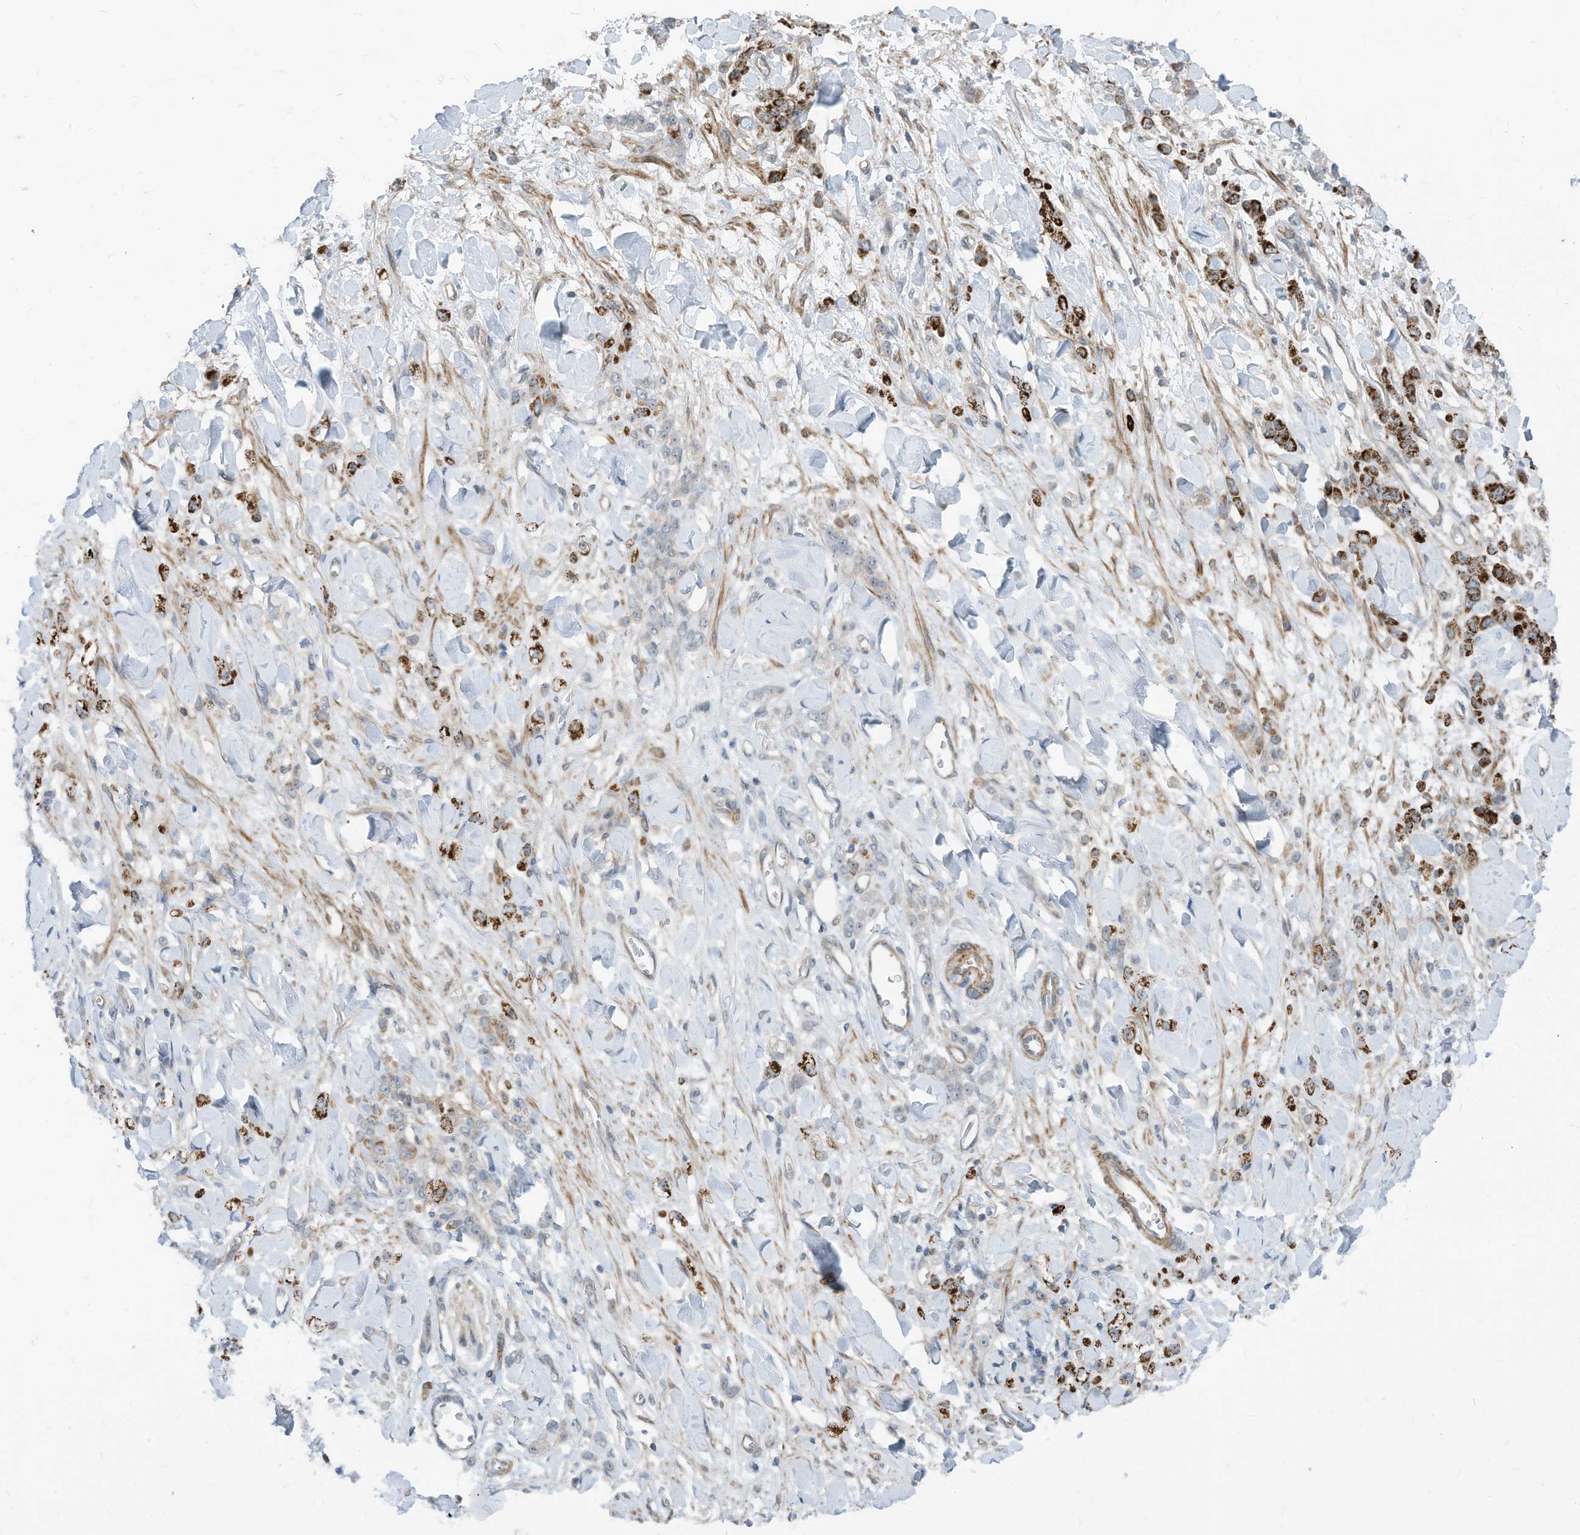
{"staining": {"intensity": "strong", "quantity": "25%-75%", "location": "cytoplasmic/membranous"}, "tissue": "stomach cancer", "cell_type": "Tumor cells", "image_type": "cancer", "snomed": [{"axis": "morphology", "description": "Normal tissue, NOS"}, {"axis": "morphology", "description": "Adenocarcinoma, NOS"}, {"axis": "topography", "description": "Stomach"}], "caption": "Stomach adenocarcinoma stained for a protein demonstrates strong cytoplasmic/membranous positivity in tumor cells.", "gene": "GPATCH3", "patient": {"sex": "male", "age": 82}}